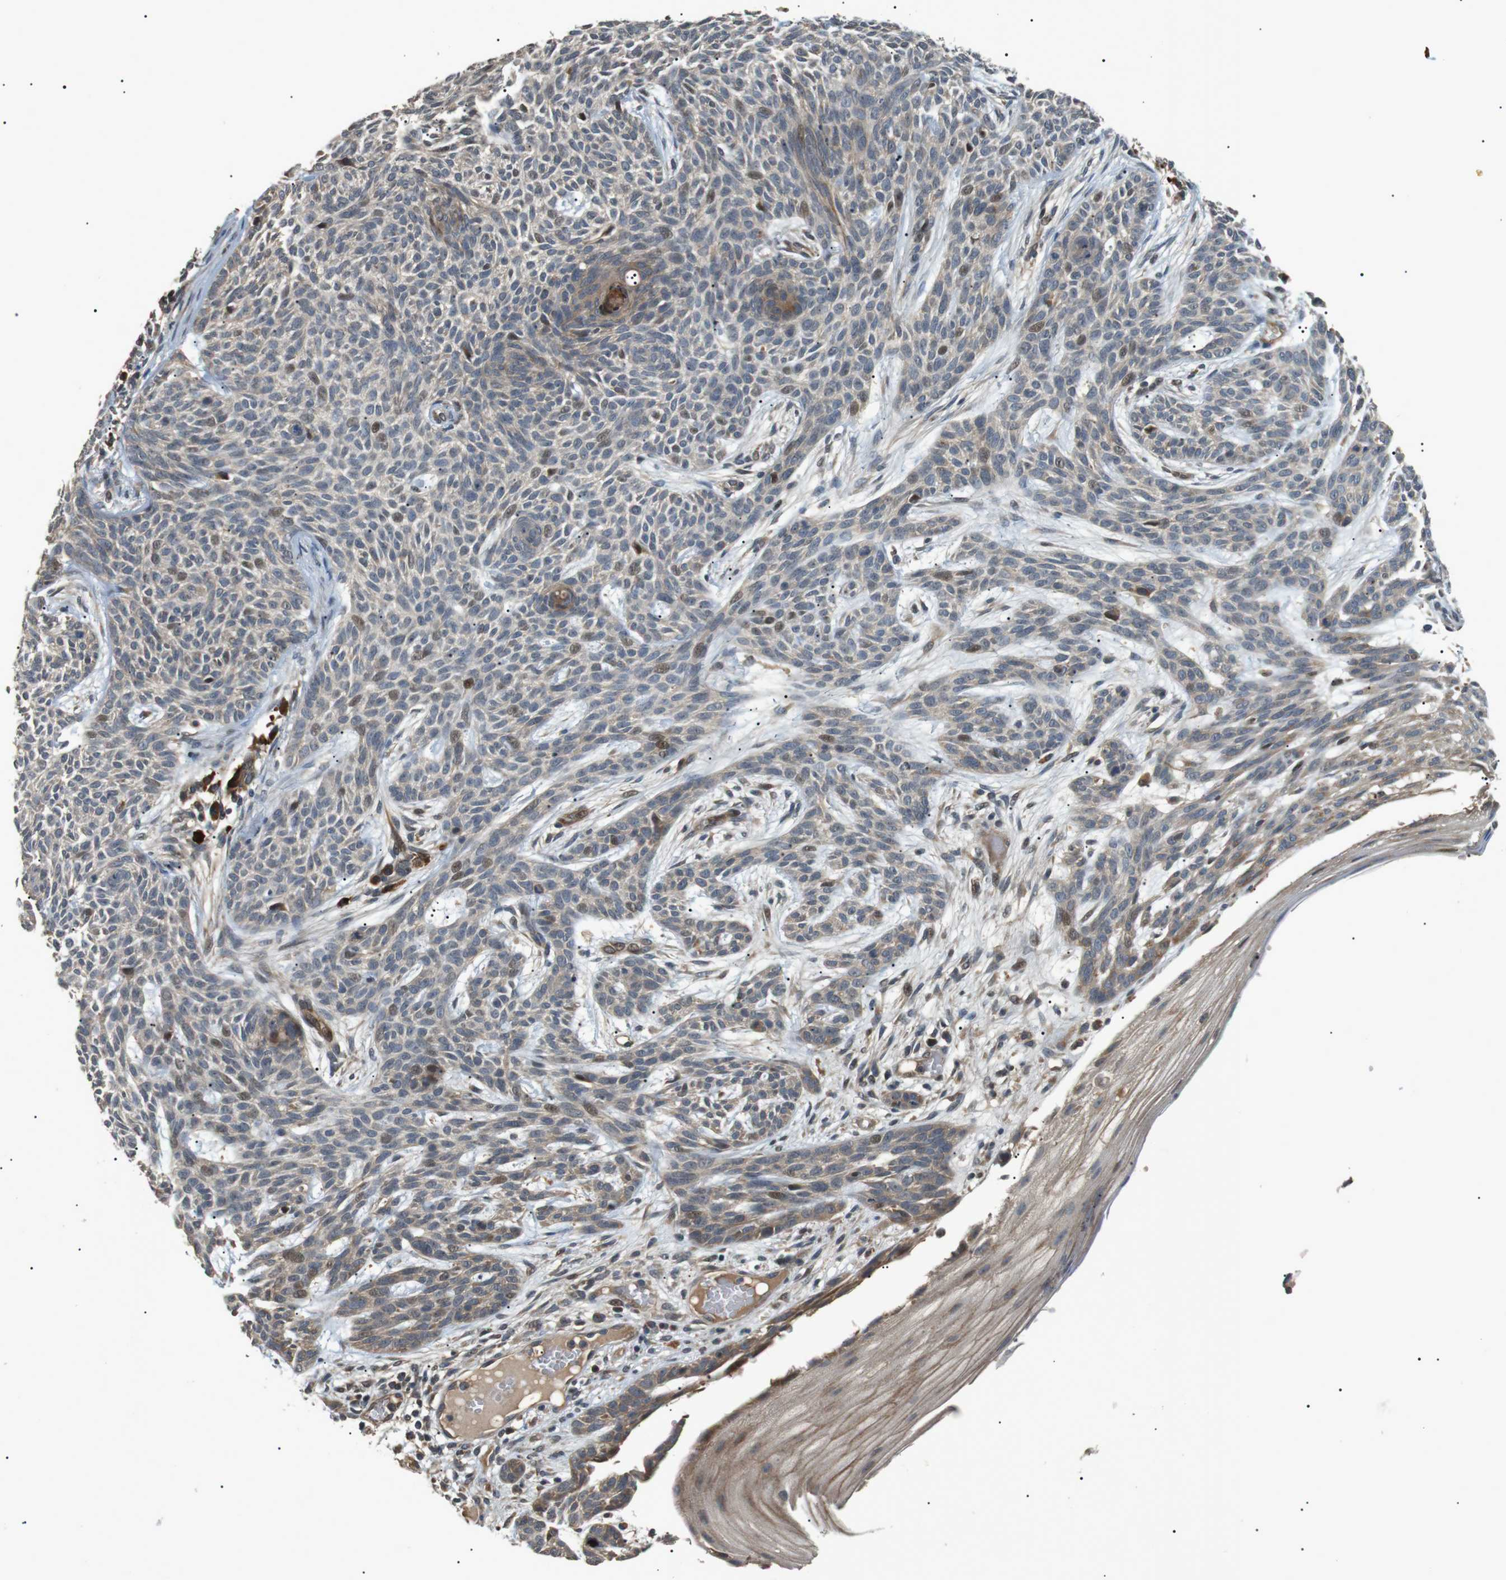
{"staining": {"intensity": "negative", "quantity": "none", "location": "none"}, "tissue": "skin cancer", "cell_type": "Tumor cells", "image_type": "cancer", "snomed": [{"axis": "morphology", "description": "Basal cell carcinoma"}, {"axis": "topography", "description": "Skin"}], "caption": "Basal cell carcinoma (skin) was stained to show a protein in brown. There is no significant positivity in tumor cells.", "gene": "HSPA13", "patient": {"sex": "female", "age": 59}}